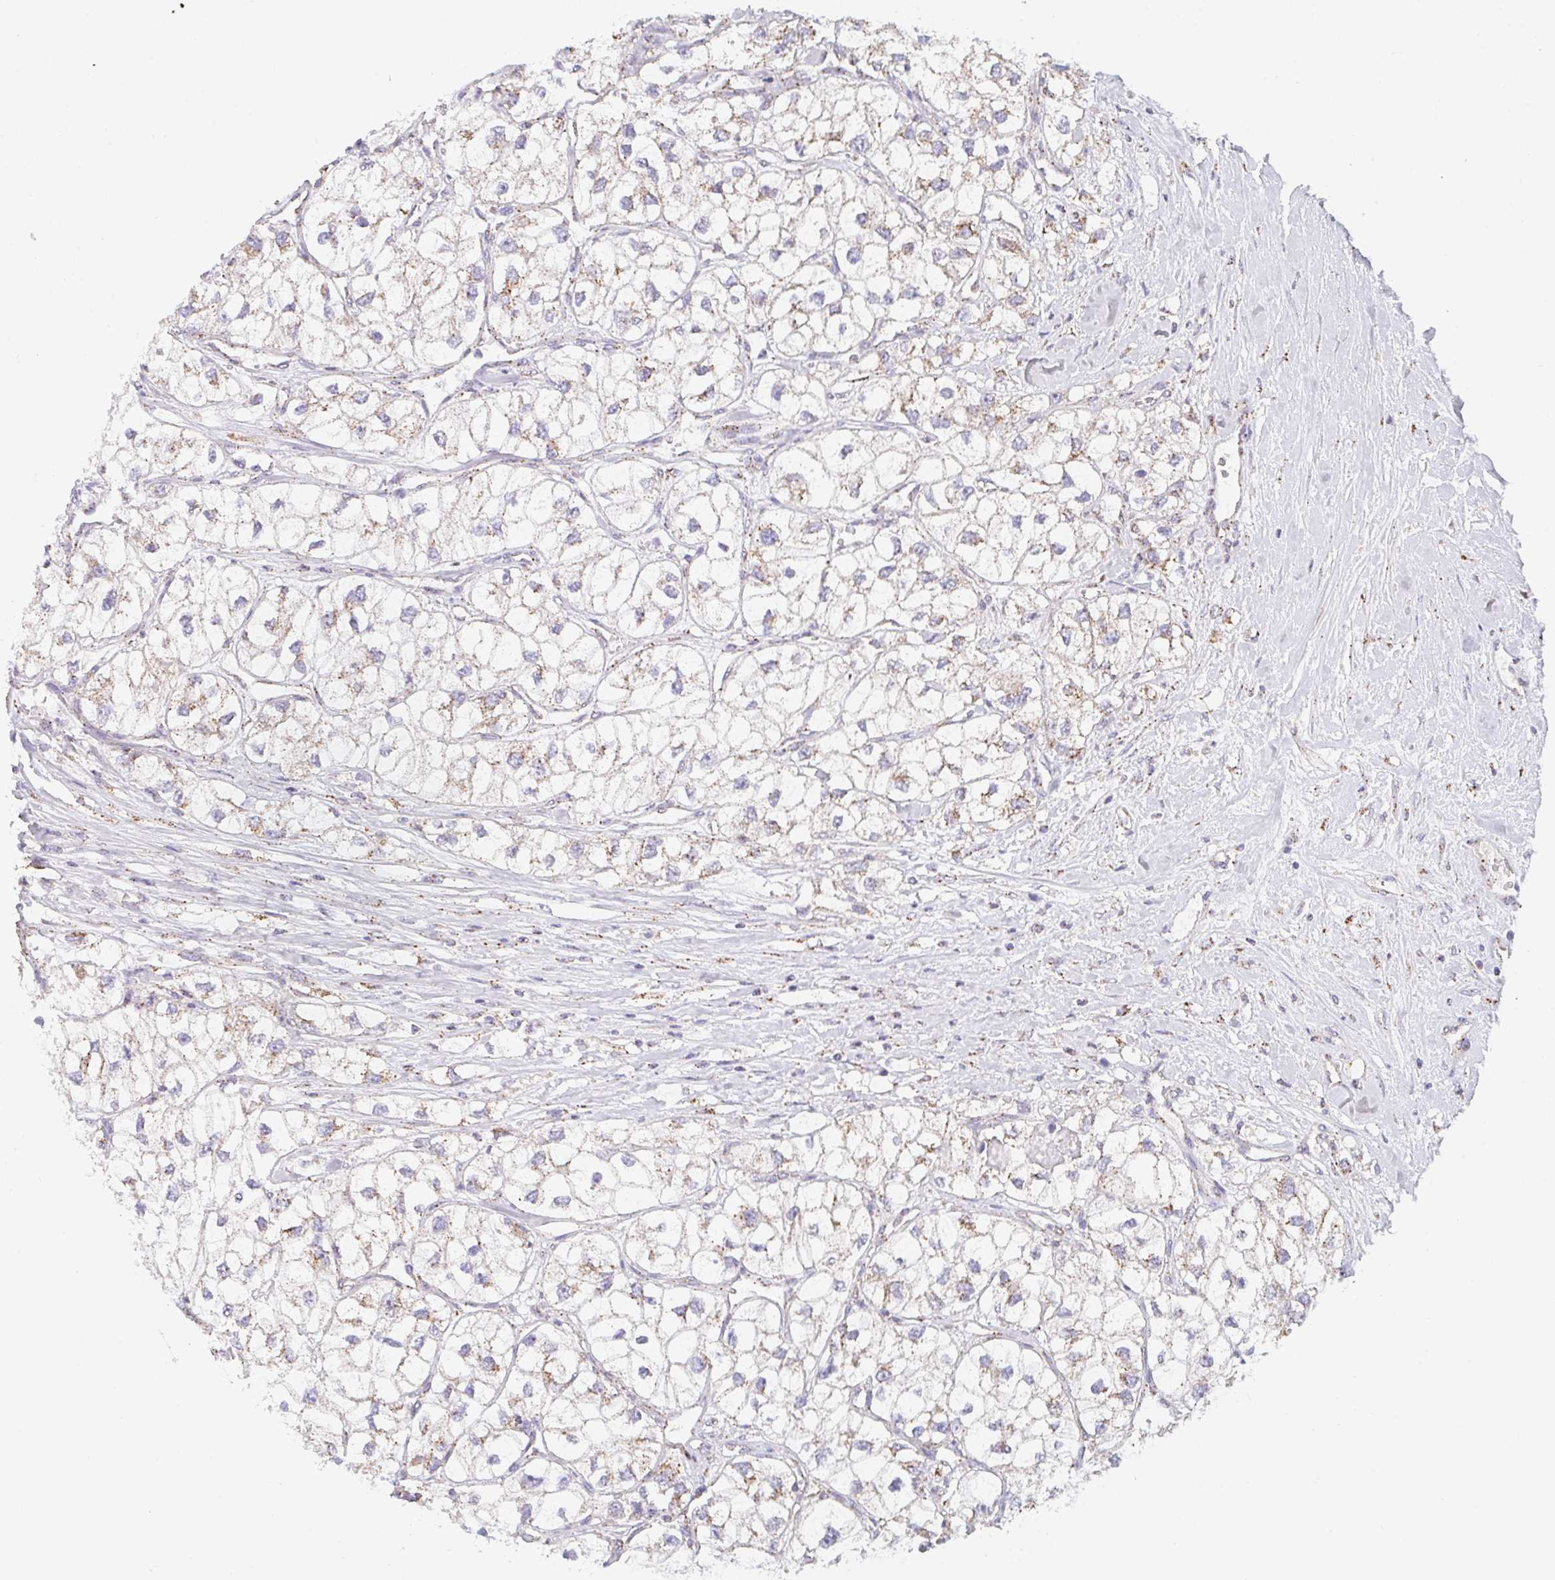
{"staining": {"intensity": "weak", "quantity": ">75%", "location": "cytoplasmic/membranous"}, "tissue": "renal cancer", "cell_type": "Tumor cells", "image_type": "cancer", "snomed": [{"axis": "morphology", "description": "Adenocarcinoma, NOS"}, {"axis": "topography", "description": "Kidney"}], "caption": "Human renal cancer stained with a brown dye reveals weak cytoplasmic/membranous positive staining in about >75% of tumor cells.", "gene": "PROSER3", "patient": {"sex": "male", "age": 59}}